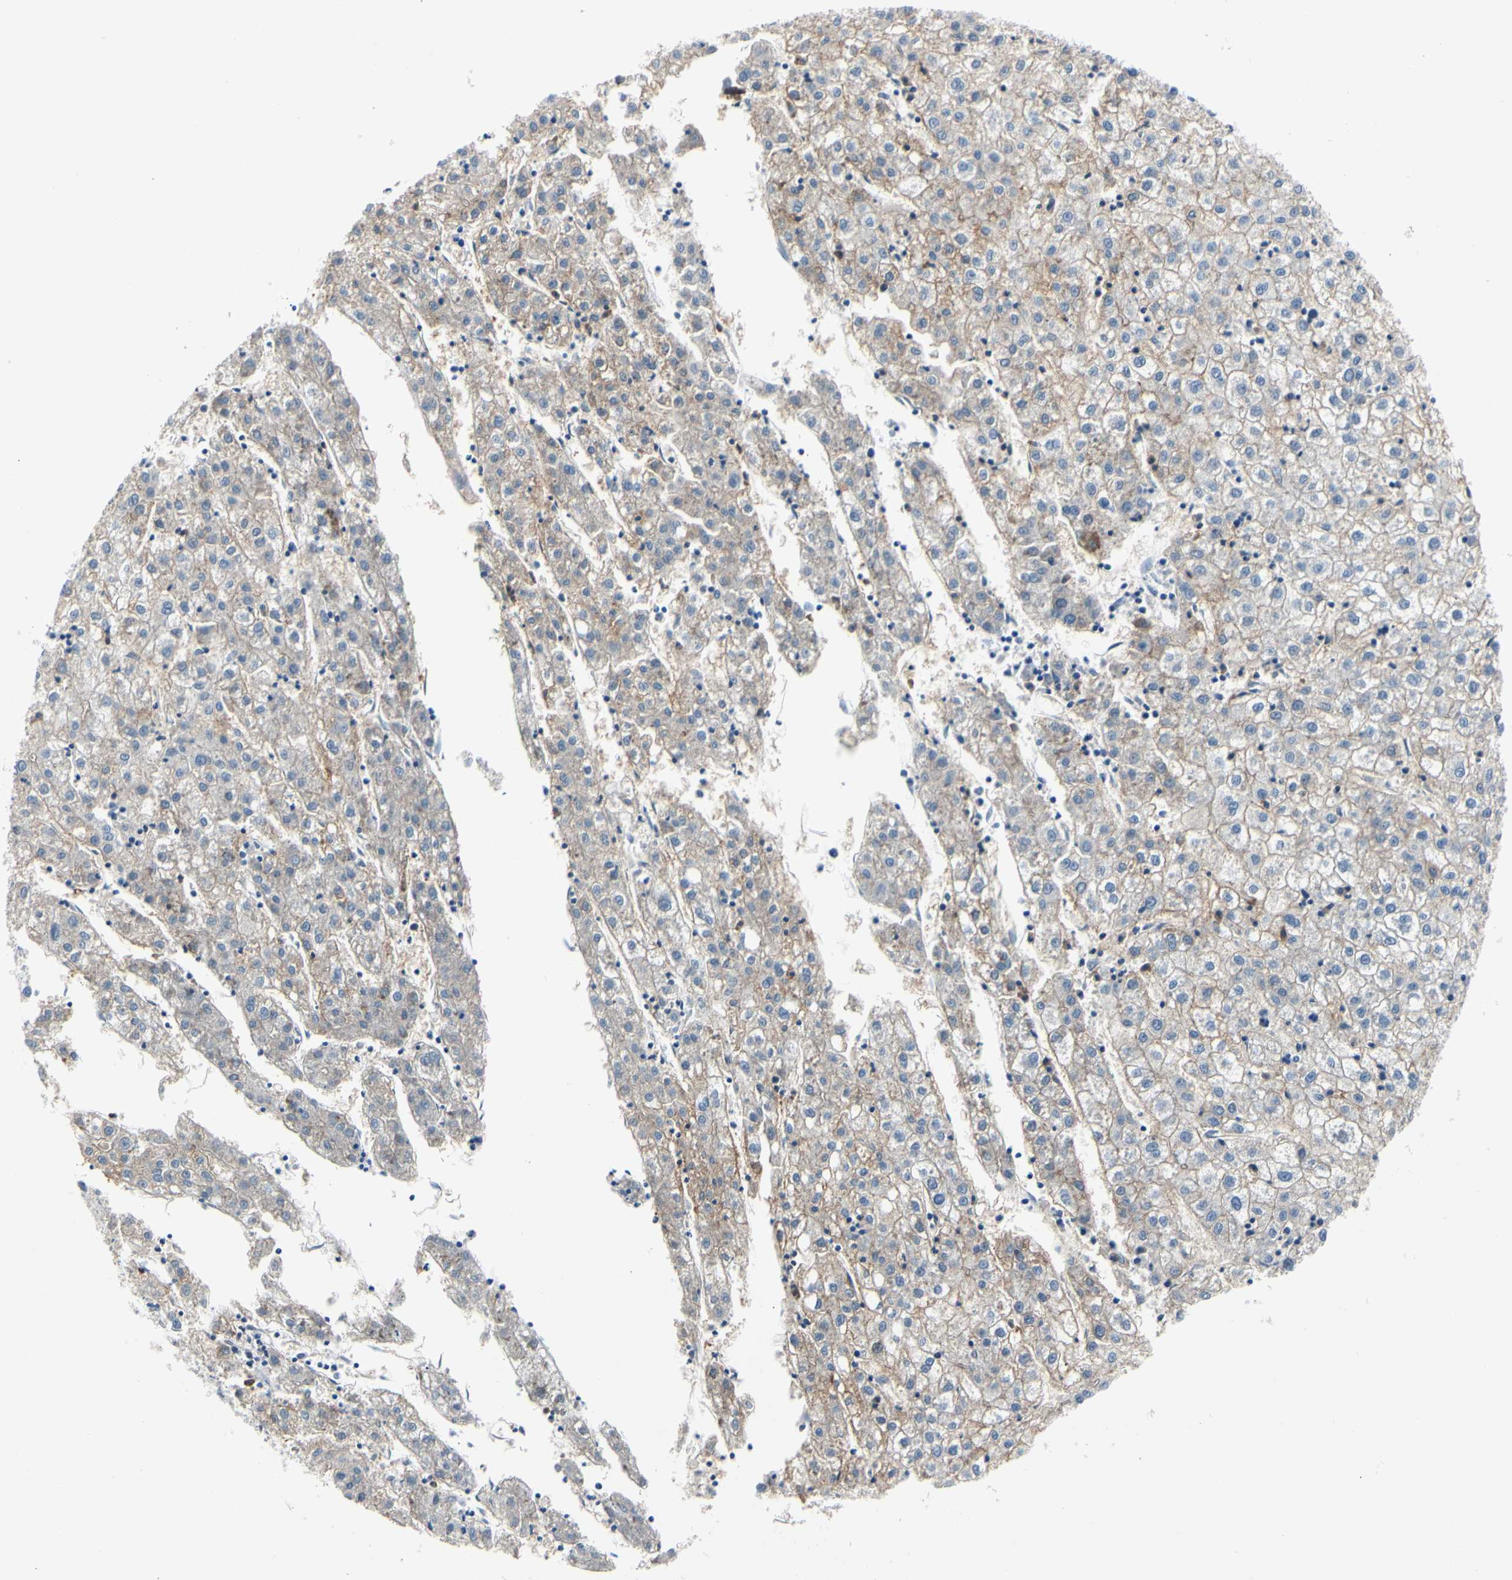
{"staining": {"intensity": "weak", "quantity": ">75%", "location": "cytoplasmic/membranous"}, "tissue": "liver cancer", "cell_type": "Tumor cells", "image_type": "cancer", "snomed": [{"axis": "morphology", "description": "Carcinoma, Hepatocellular, NOS"}, {"axis": "topography", "description": "Liver"}], "caption": "The histopathology image displays immunohistochemical staining of hepatocellular carcinoma (liver). There is weak cytoplasmic/membranous expression is seen in about >75% of tumor cells.", "gene": "CA14", "patient": {"sex": "male", "age": 72}}